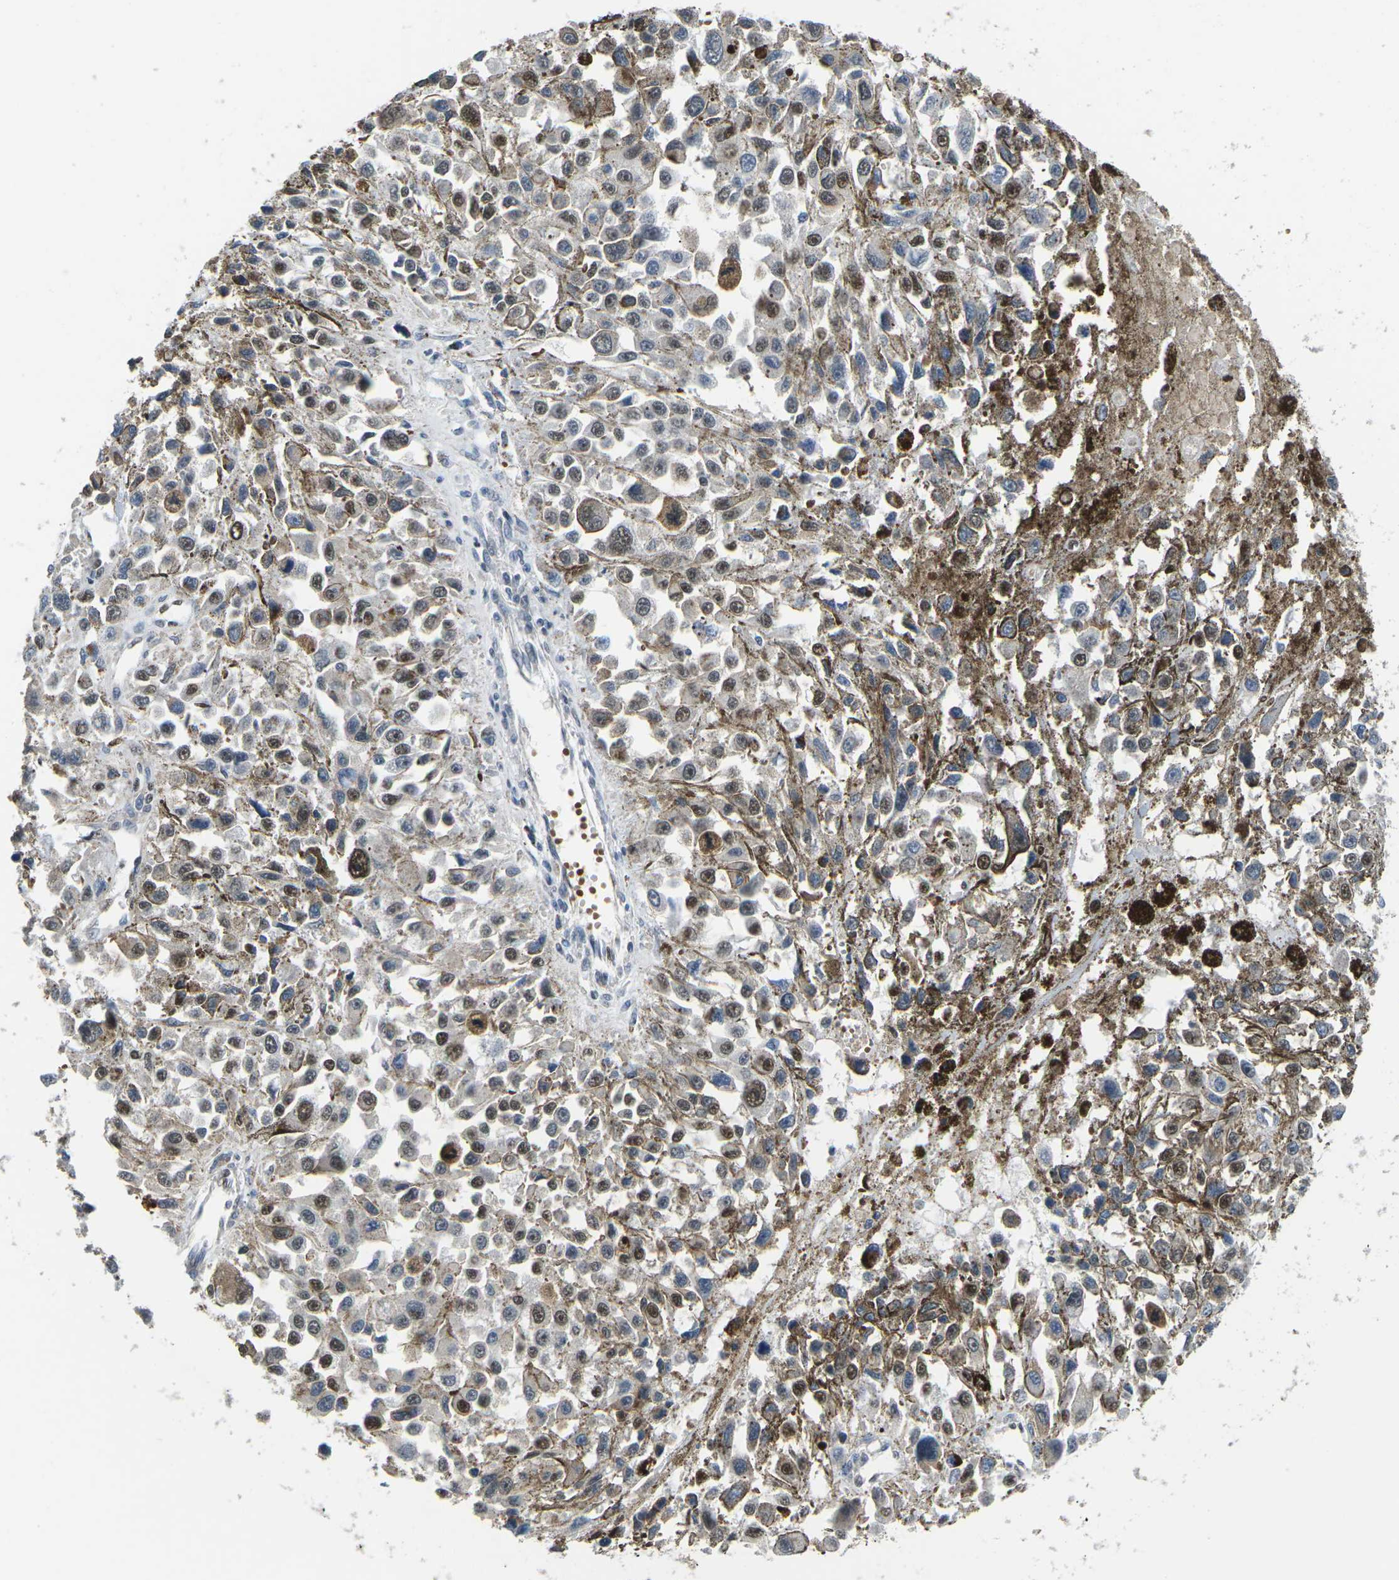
{"staining": {"intensity": "negative", "quantity": "none", "location": "none"}, "tissue": "melanoma", "cell_type": "Tumor cells", "image_type": "cancer", "snomed": [{"axis": "morphology", "description": "Malignant melanoma, Metastatic site"}, {"axis": "topography", "description": "Lymph node"}], "caption": "Immunohistochemical staining of malignant melanoma (metastatic site) reveals no significant staining in tumor cells.", "gene": "ERBB4", "patient": {"sex": "male", "age": 59}}